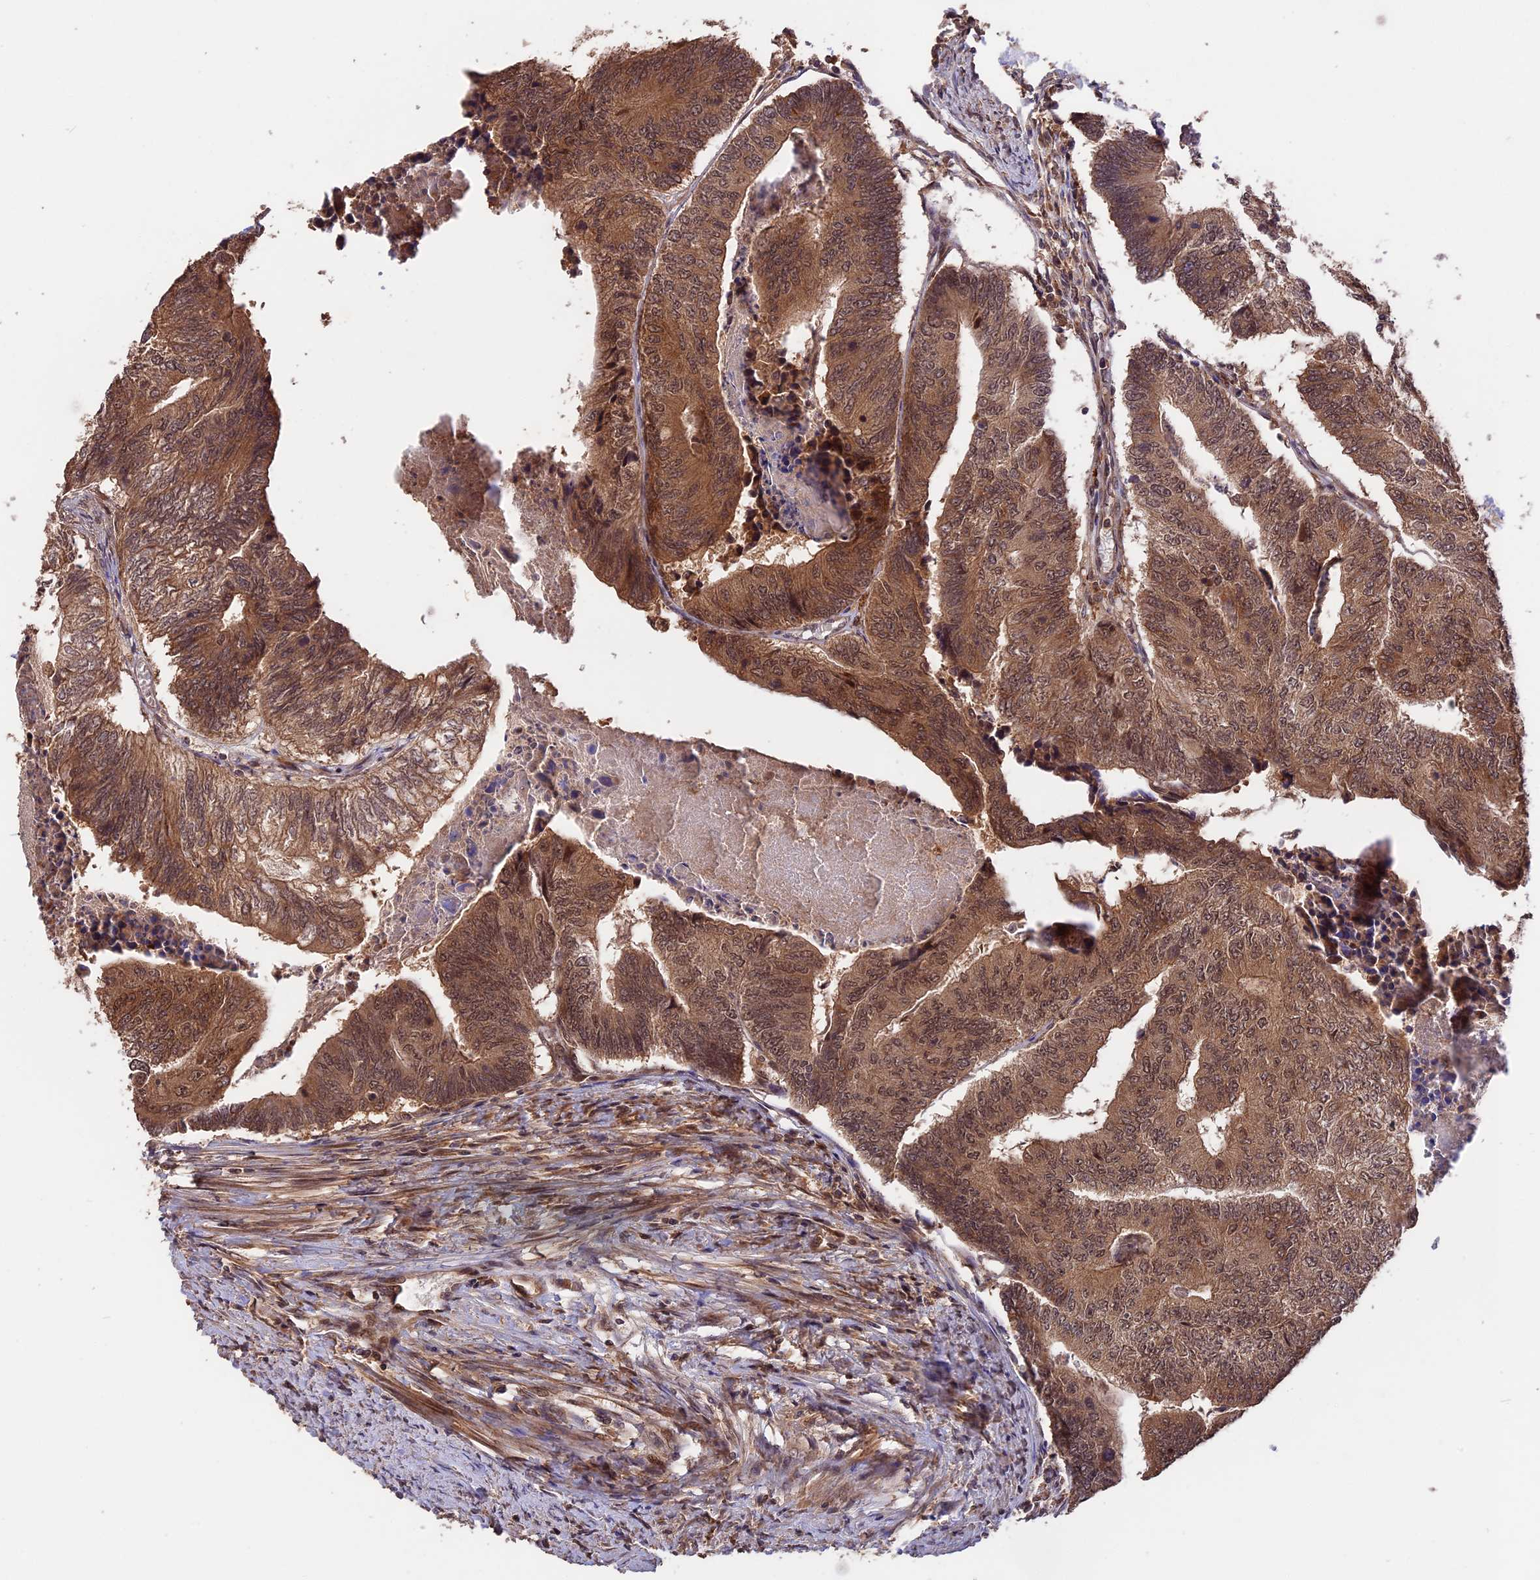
{"staining": {"intensity": "moderate", "quantity": ">75%", "location": "cytoplasmic/membranous,nuclear"}, "tissue": "colorectal cancer", "cell_type": "Tumor cells", "image_type": "cancer", "snomed": [{"axis": "morphology", "description": "Adenocarcinoma, NOS"}, {"axis": "topography", "description": "Colon"}], "caption": "About >75% of tumor cells in human adenocarcinoma (colorectal) demonstrate moderate cytoplasmic/membranous and nuclear protein staining as visualized by brown immunohistochemical staining.", "gene": "ESCO1", "patient": {"sex": "female", "age": 67}}